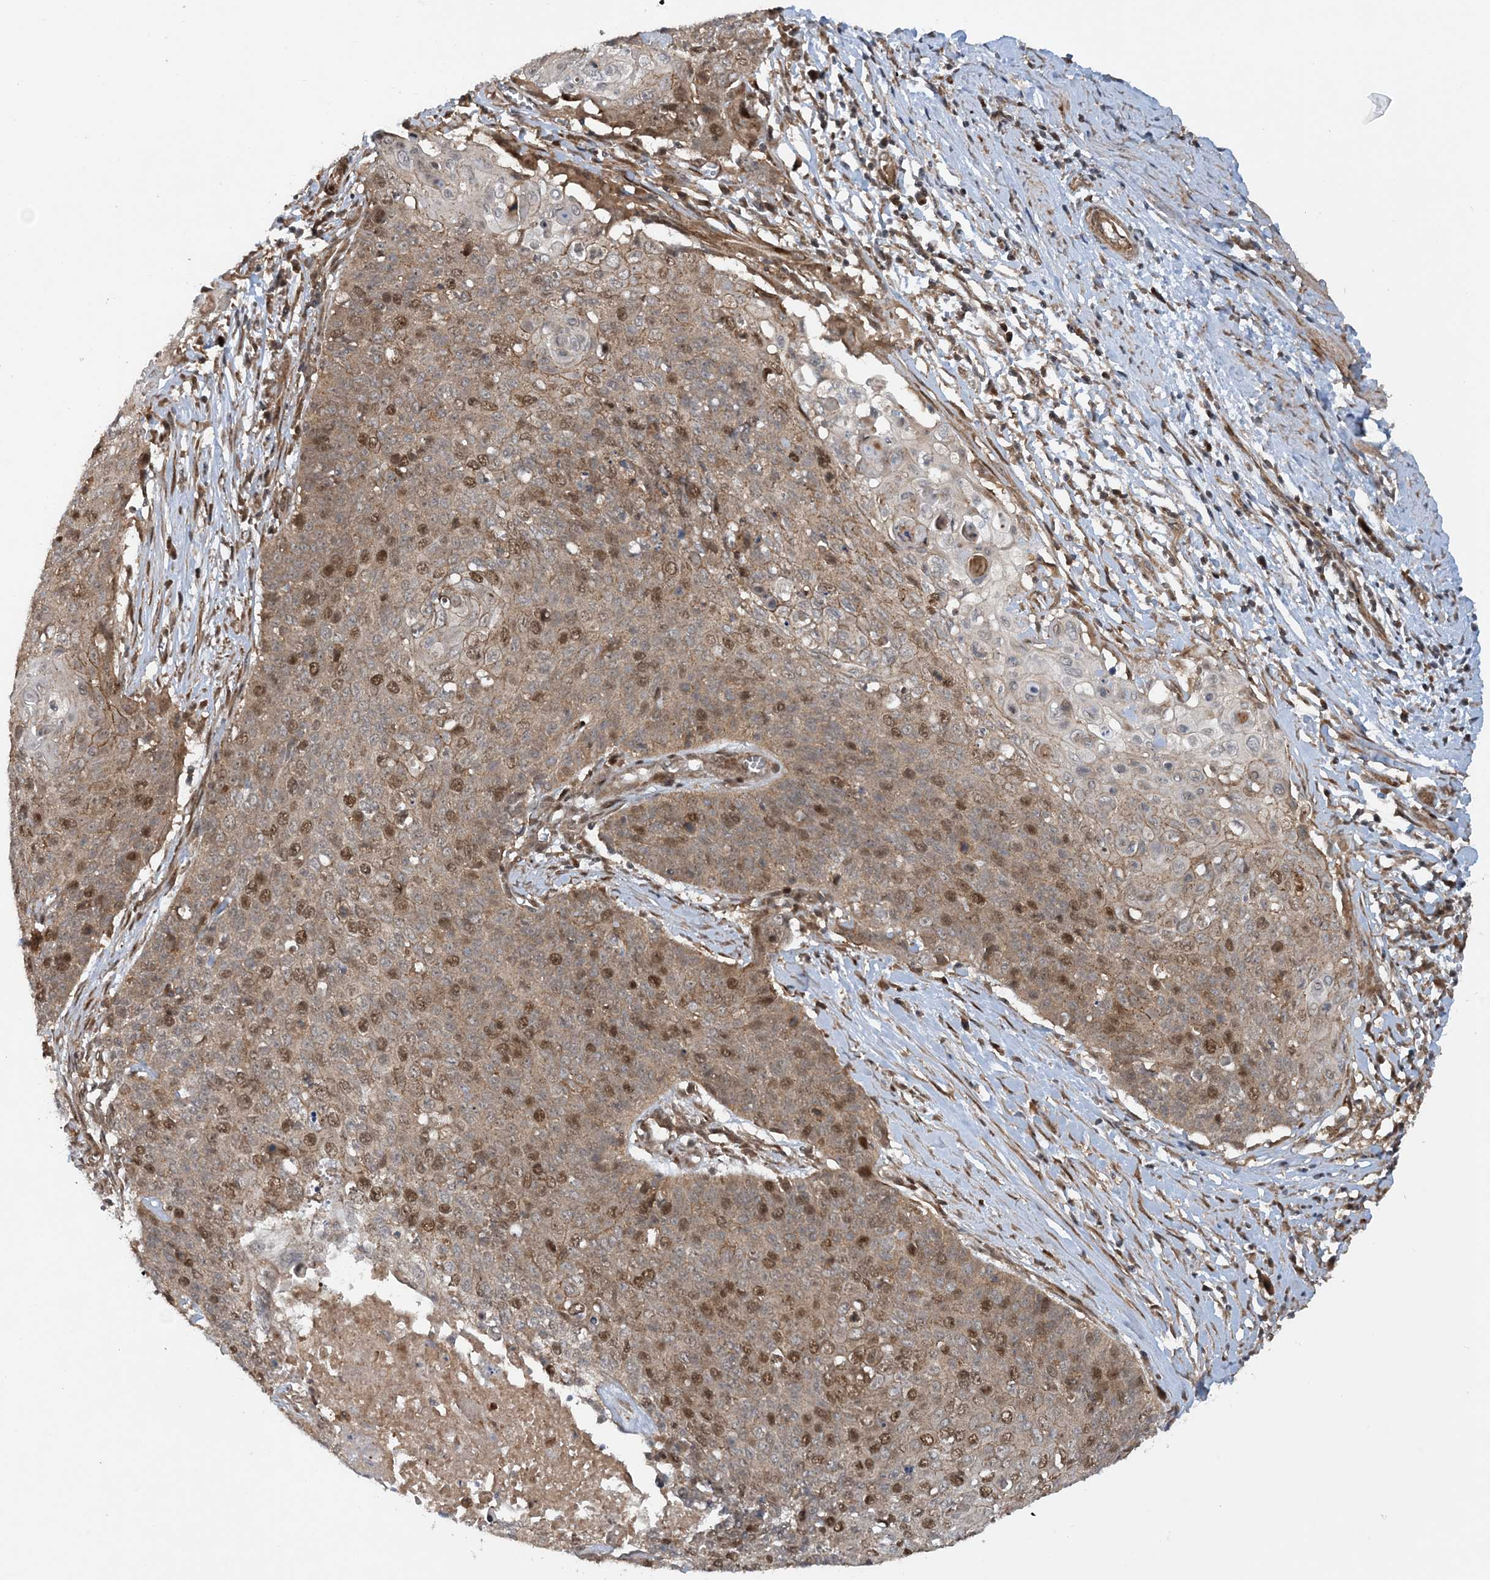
{"staining": {"intensity": "moderate", "quantity": "25%-75%", "location": "cytoplasmic/membranous,nuclear"}, "tissue": "cervical cancer", "cell_type": "Tumor cells", "image_type": "cancer", "snomed": [{"axis": "morphology", "description": "Squamous cell carcinoma, NOS"}, {"axis": "topography", "description": "Cervix"}], "caption": "Protein staining of cervical cancer (squamous cell carcinoma) tissue exhibits moderate cytoplasmic/membranous and nuclear expression in approximately 25%-75% of tumor cells.", "gene": "HEMK1", "patient": {"sex": "female", "age": 39}}